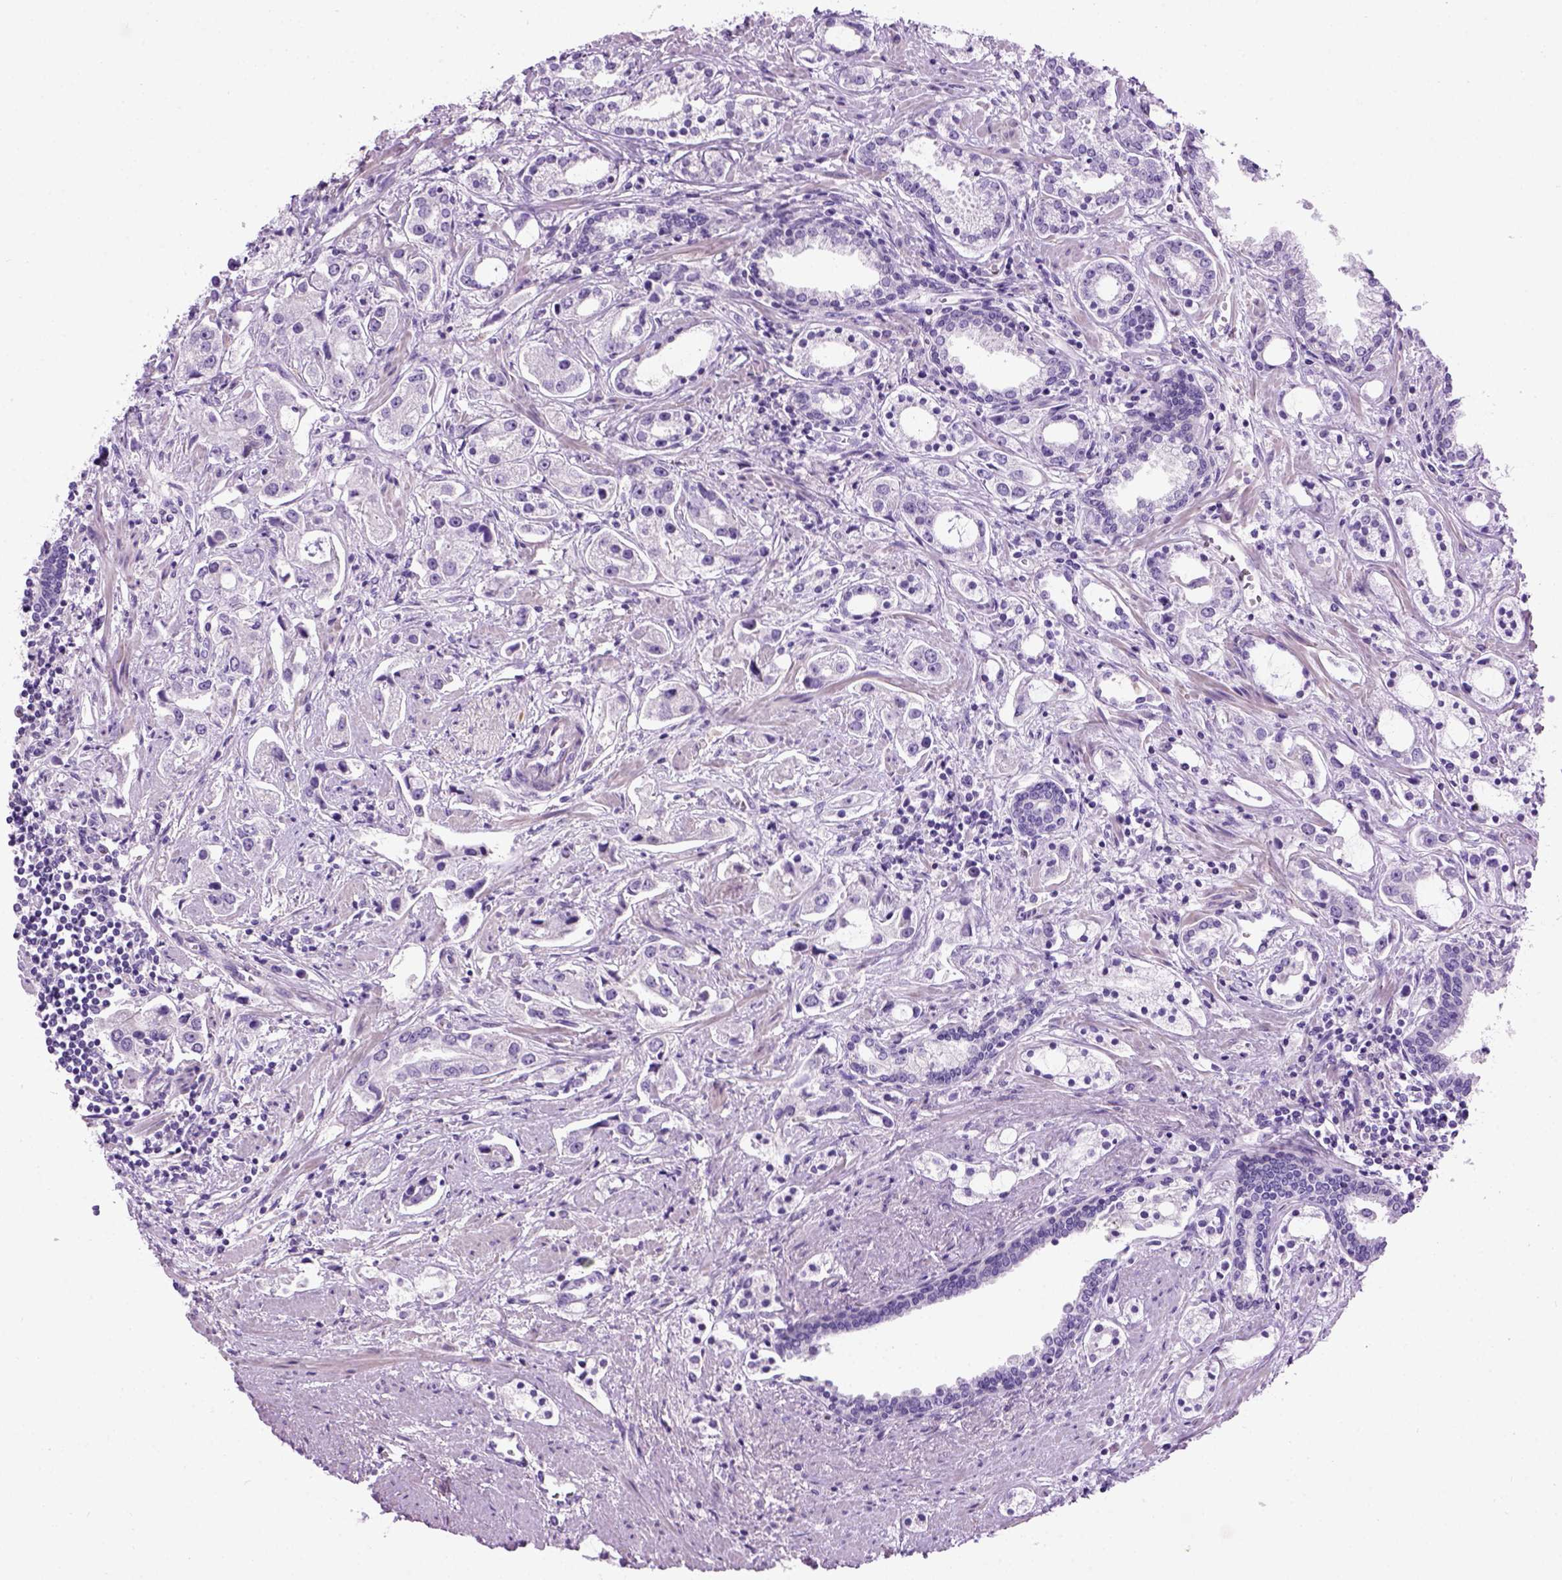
{"staining": {"intensity": "negative", "quantity": "none", "location": "none"}, "tissue": "prostate cancer", "cell_type": "Tumor cells", "image_type": "cancer", "snomed": [{"axis": "morphology", "description": "Adenocarcinoma, Medium grade"}, {"axis": "topography", "description": "Prostate"}], "caption": "Micrograph shows no significant protein staining in tumor cells of adenocarcinoma (medium-grade) (prostate).", "gene": "GABRB2", "patient": {"sex": "male", "age": 57}}